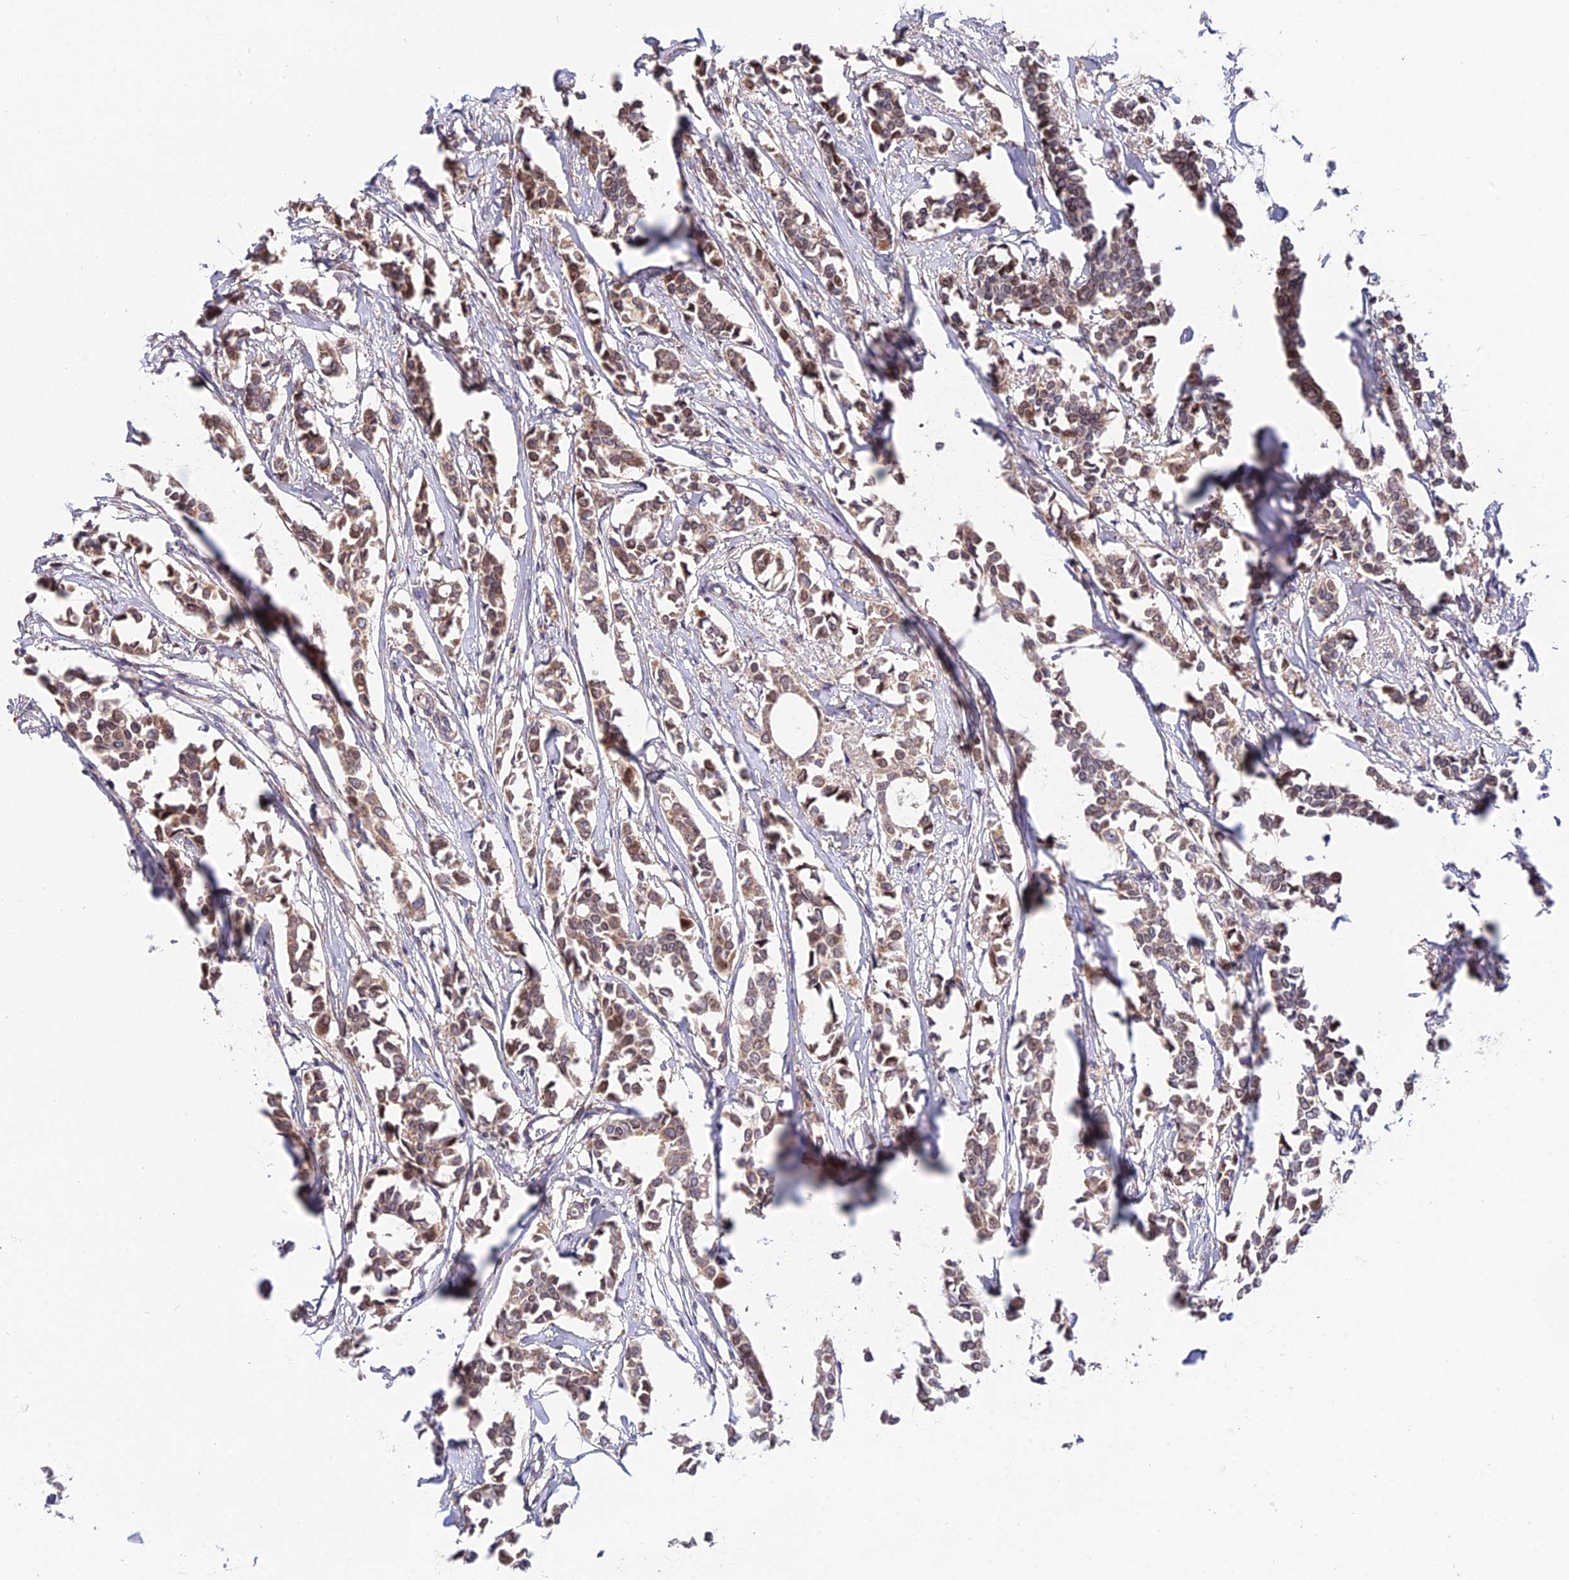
{"staining": {"intensity": "moderate", "quantity": ">75%", "location": "cytoplasmic/membranous,nuclear"}, "tissue": "breast cancer", "cell_type": "Tumor cells", "image_type": "cancer", "snomed": [{"axis": "morphology", "description": "Duct carcinoma"}, {"axis": "topography", "description": "Breast"}], "caption": "Immunohistochemistry photomicrograph of neoplastic tissue: breast intraductal carcinoma stained using immunohistochemistry (IHC) reveals medium levels of moderate protein expression localized specifically in the cytoplasmic/membranous and nuclear of tumor cells, appearing as a cytoplasmic/membranous and nuclear brown color.", "gene": "CDC37L1", "patient": {"sex": "female", "age": 41}}